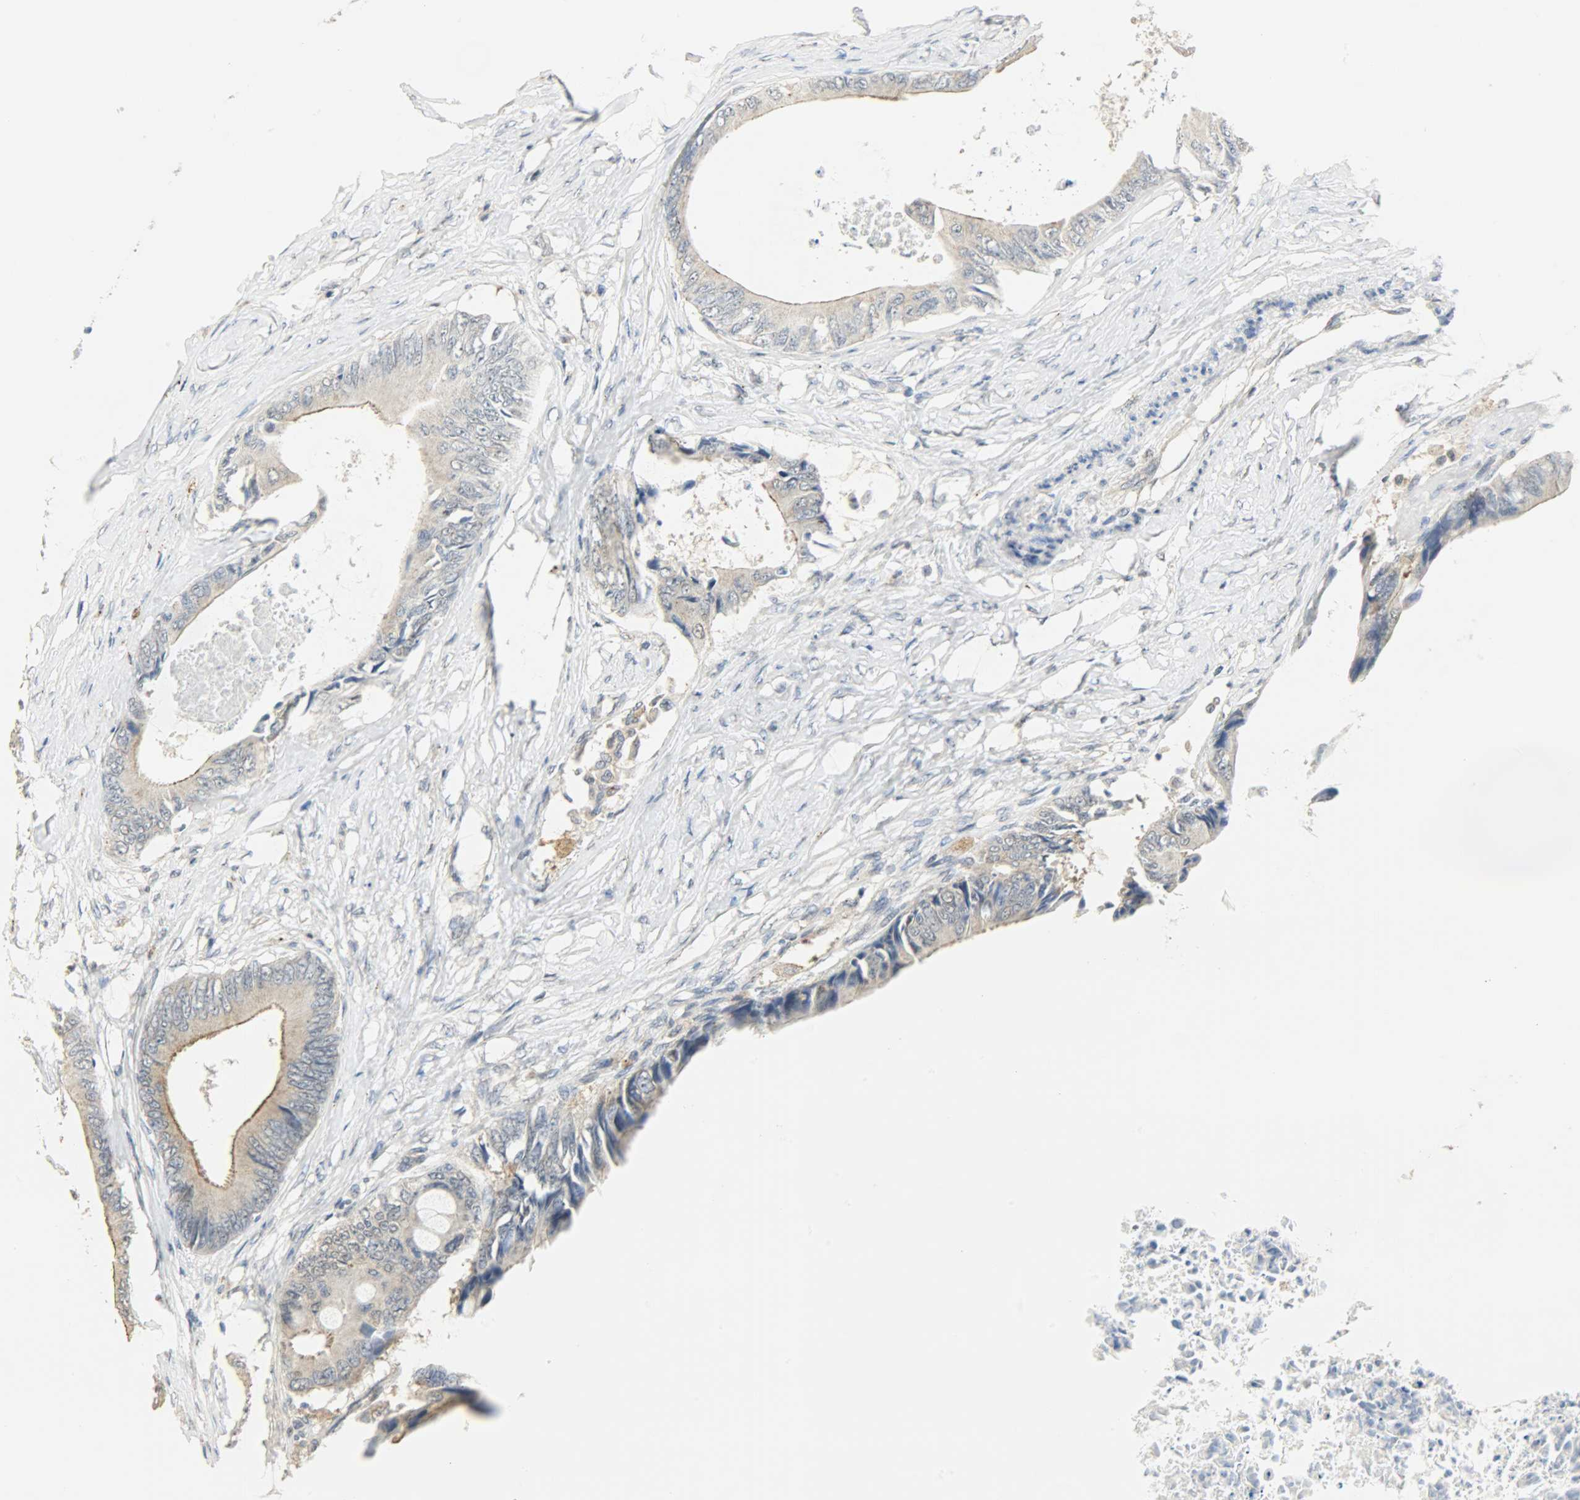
{"staining": {"intensity": "moderate", "quantity": ">75%", "location": "cytoplasmic/membranous"}, "tissue": "colorectal cancer", "cell_type": "Tumor cells", "image_type": "cancer", "snomed": [{"axis": "morphology", "description": "Normal tissue, NOS"}, {"axis": "morphology", "description": "Adenocarcinoma, NOS"}, {"axis": "topography", "description": "Rectum"}, {"axis": "topography", "description": "Peripheral nerve tissue"}], "caption": "Immunohistochemical staining of human adenocarcinoma (colorectal) demonstrates medium levels of moderate cytoplasmic/membranous expression in about >75% of tumor cells.", "gene": "GIT2", "patient": {"sex": "female", "age": 77}}